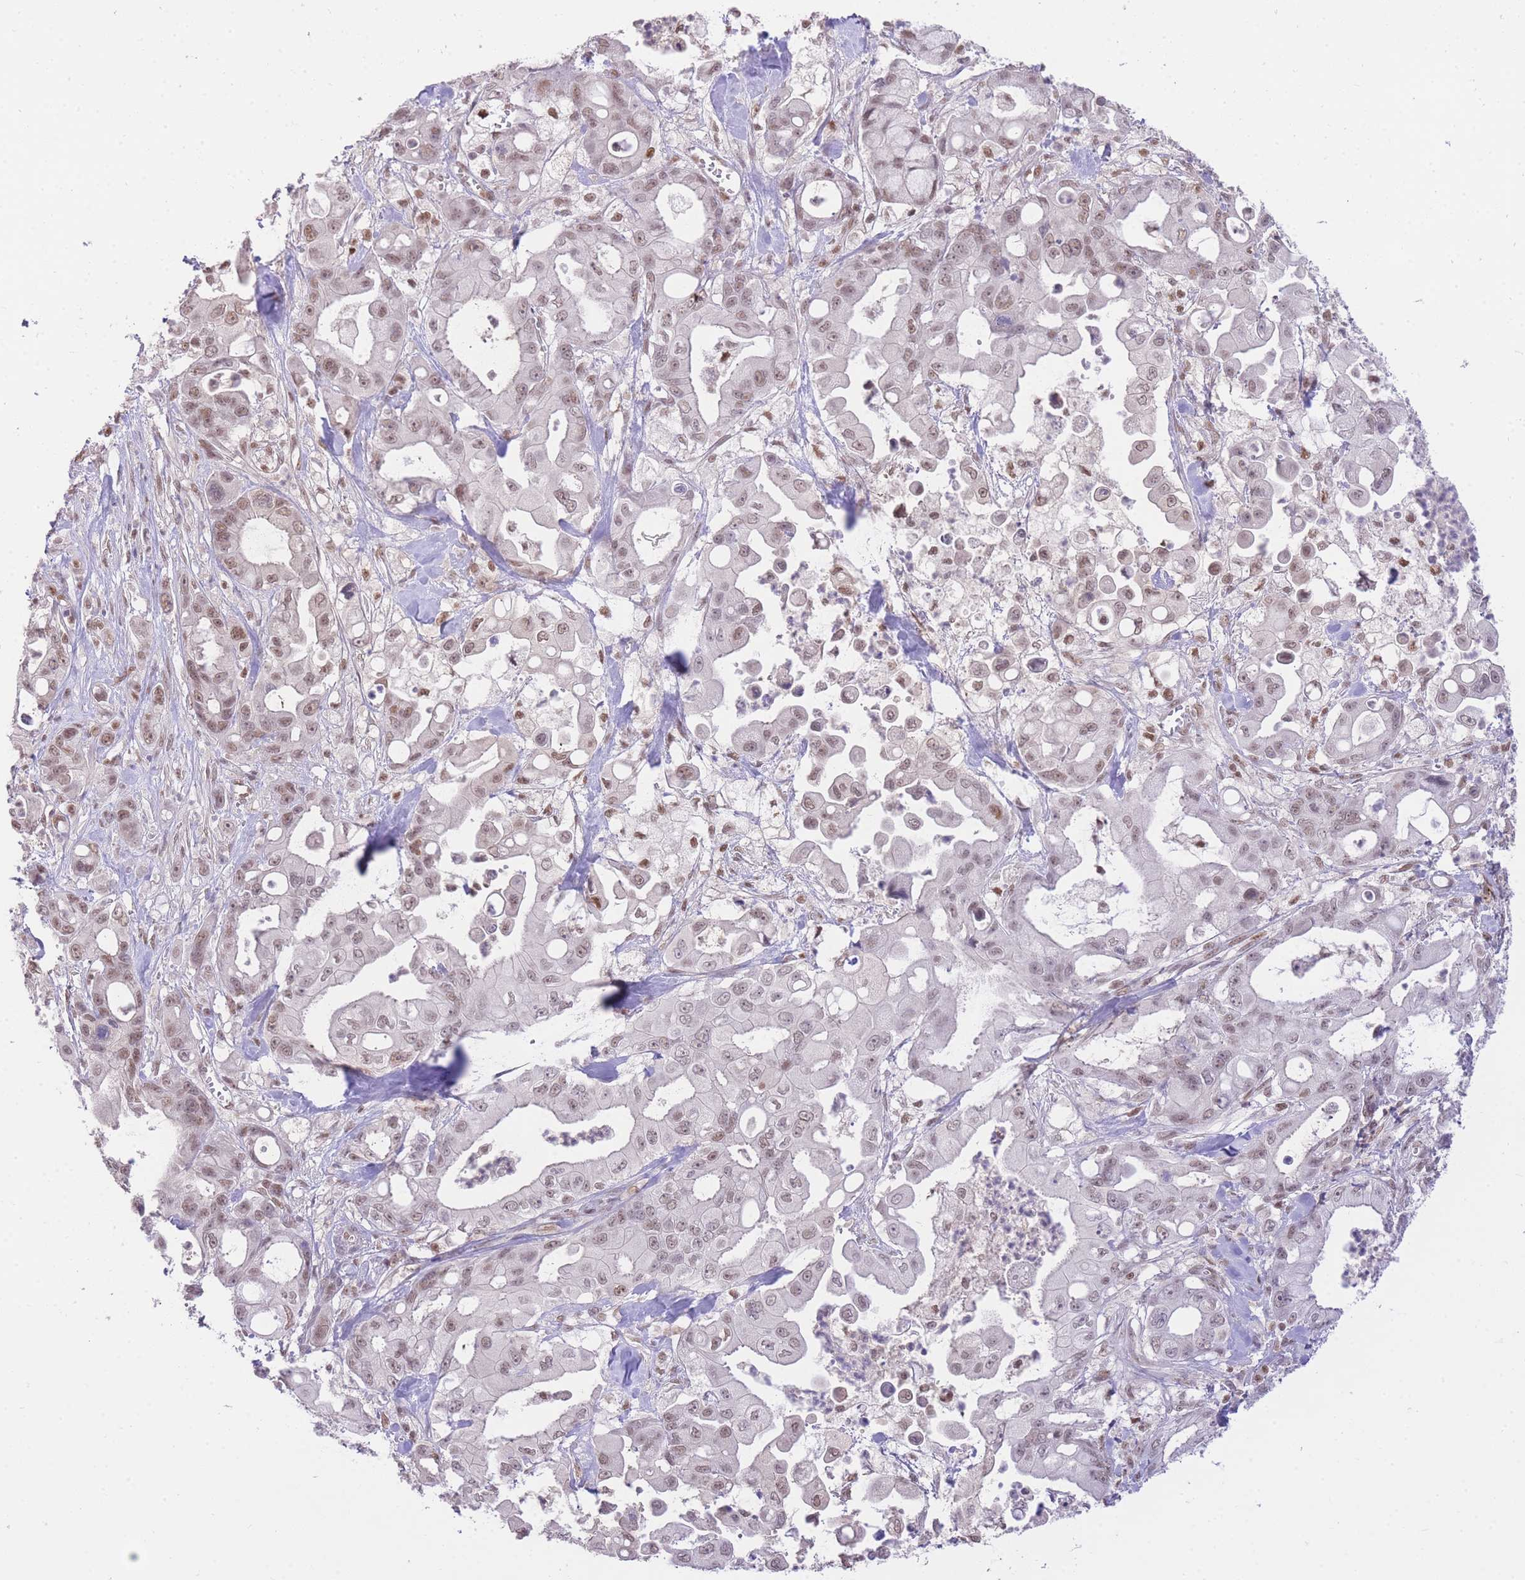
{"staining": {"intensity": "moderate", "quantity": ">75%", "location": "nuclear"}, "tissue": "pancreatic cancer", "cell_type": "Tumor cells", "image_type": "cancer", "snomed": [{"axis": "morphology", "description": "Adenocarcinoma, NOS"}, {"axis": "topography", "description": "Pancreas"}], "caption": "Human pancreatic adenocarcinoma stained for a protein (brown) reveals moderate nuclear positive positivity in approximately >75% of tumor cells.", "gene": "UBXN7", "patient": {"sex": "male", "age": 68}}